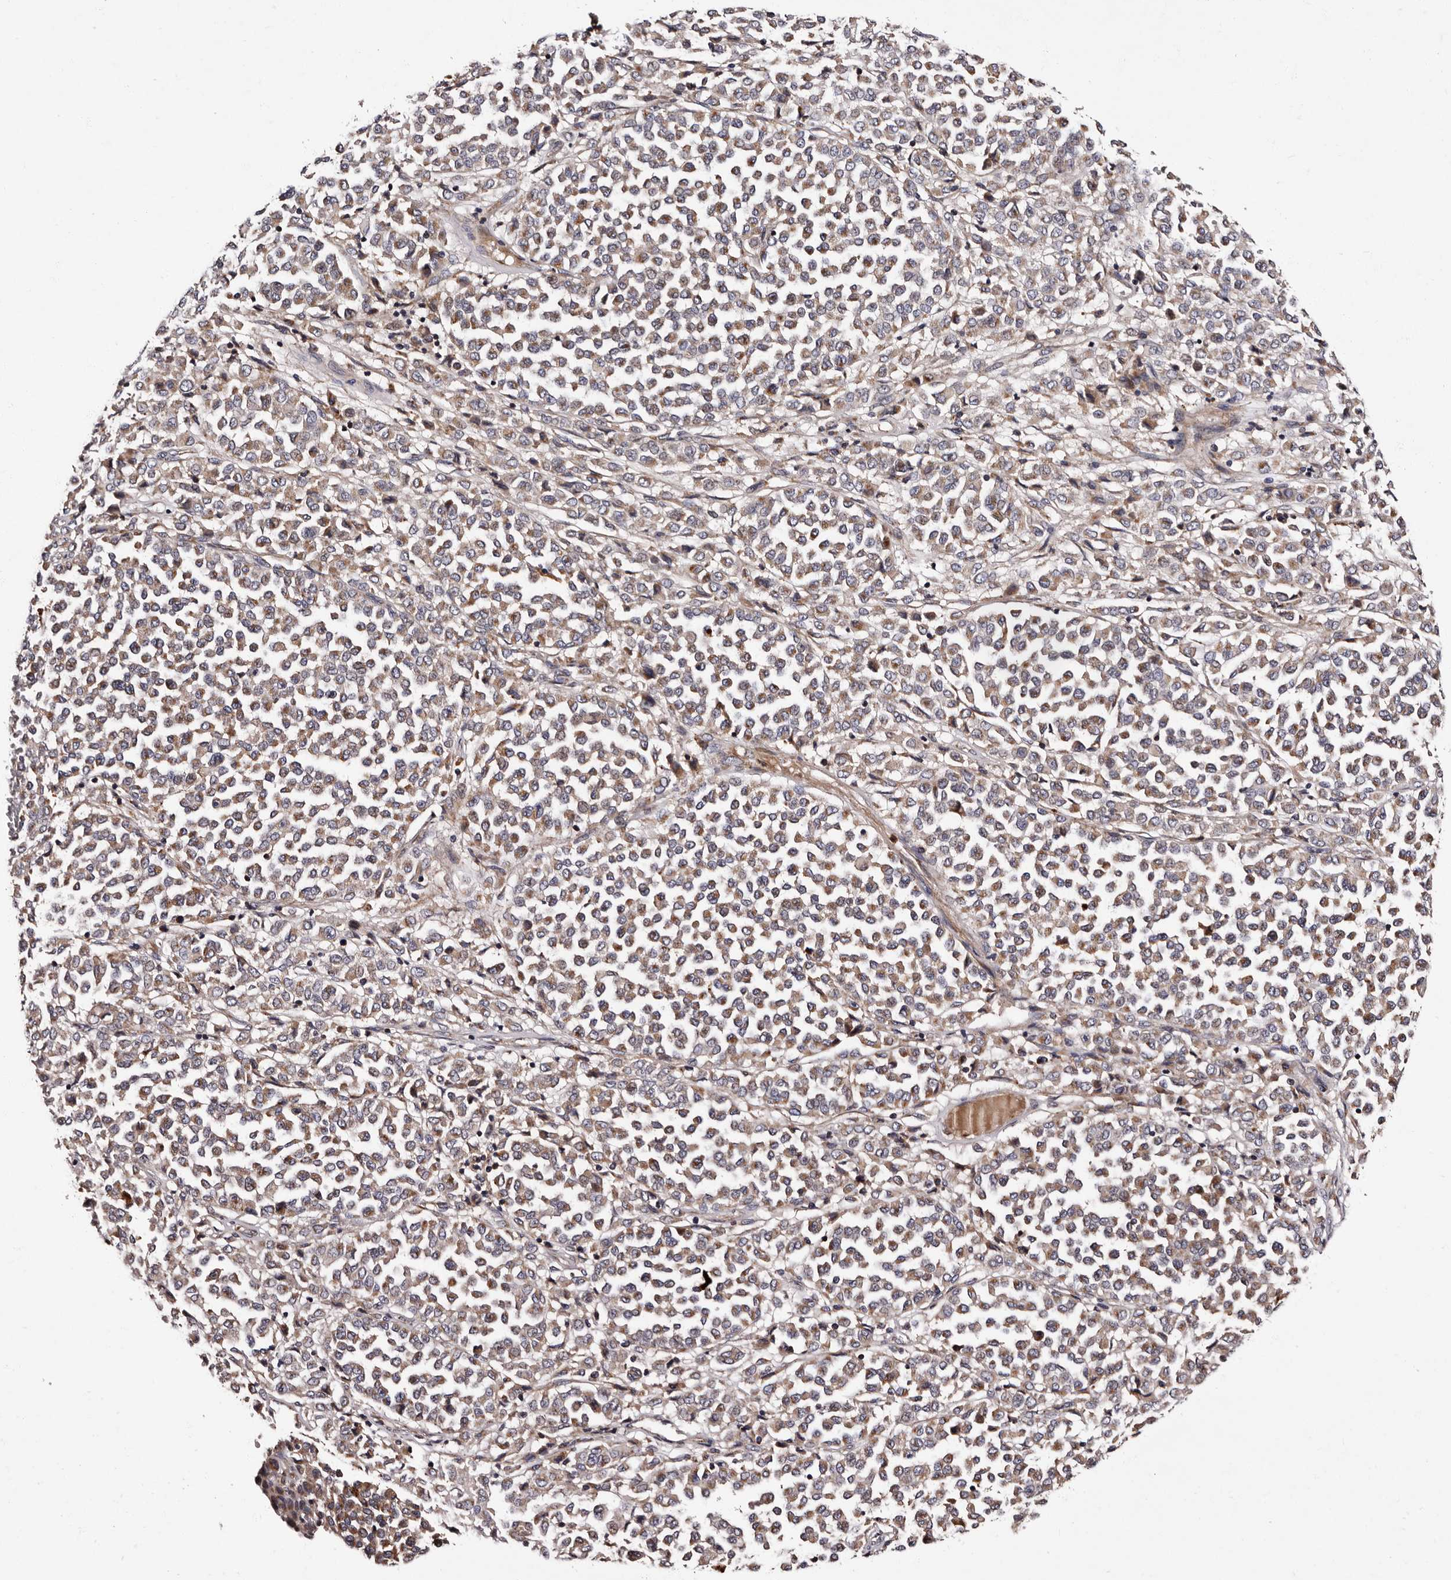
{"staining": {"intensity": "weak", "quantity": ">75%", "location": "cytoplasmic/membranous"}, "tissue": "melanoma", "cell_type": "Tumor cells", "image_type": "cancer", "snomed": [{"axis": "morphology", "description": "Malignant melanoma, Metastatic site"}, {"axis": "topography", "description": "Pancreas"}], "caption": "Immunohistochemical staining of human malignant melanoma (metastatic site) exhibits low levels of weak cytoplasmic/membranous positivity in about >75% of tumor cells.", "gene": "ADCK5", "patient": {"sex": "female", "age": 30}}